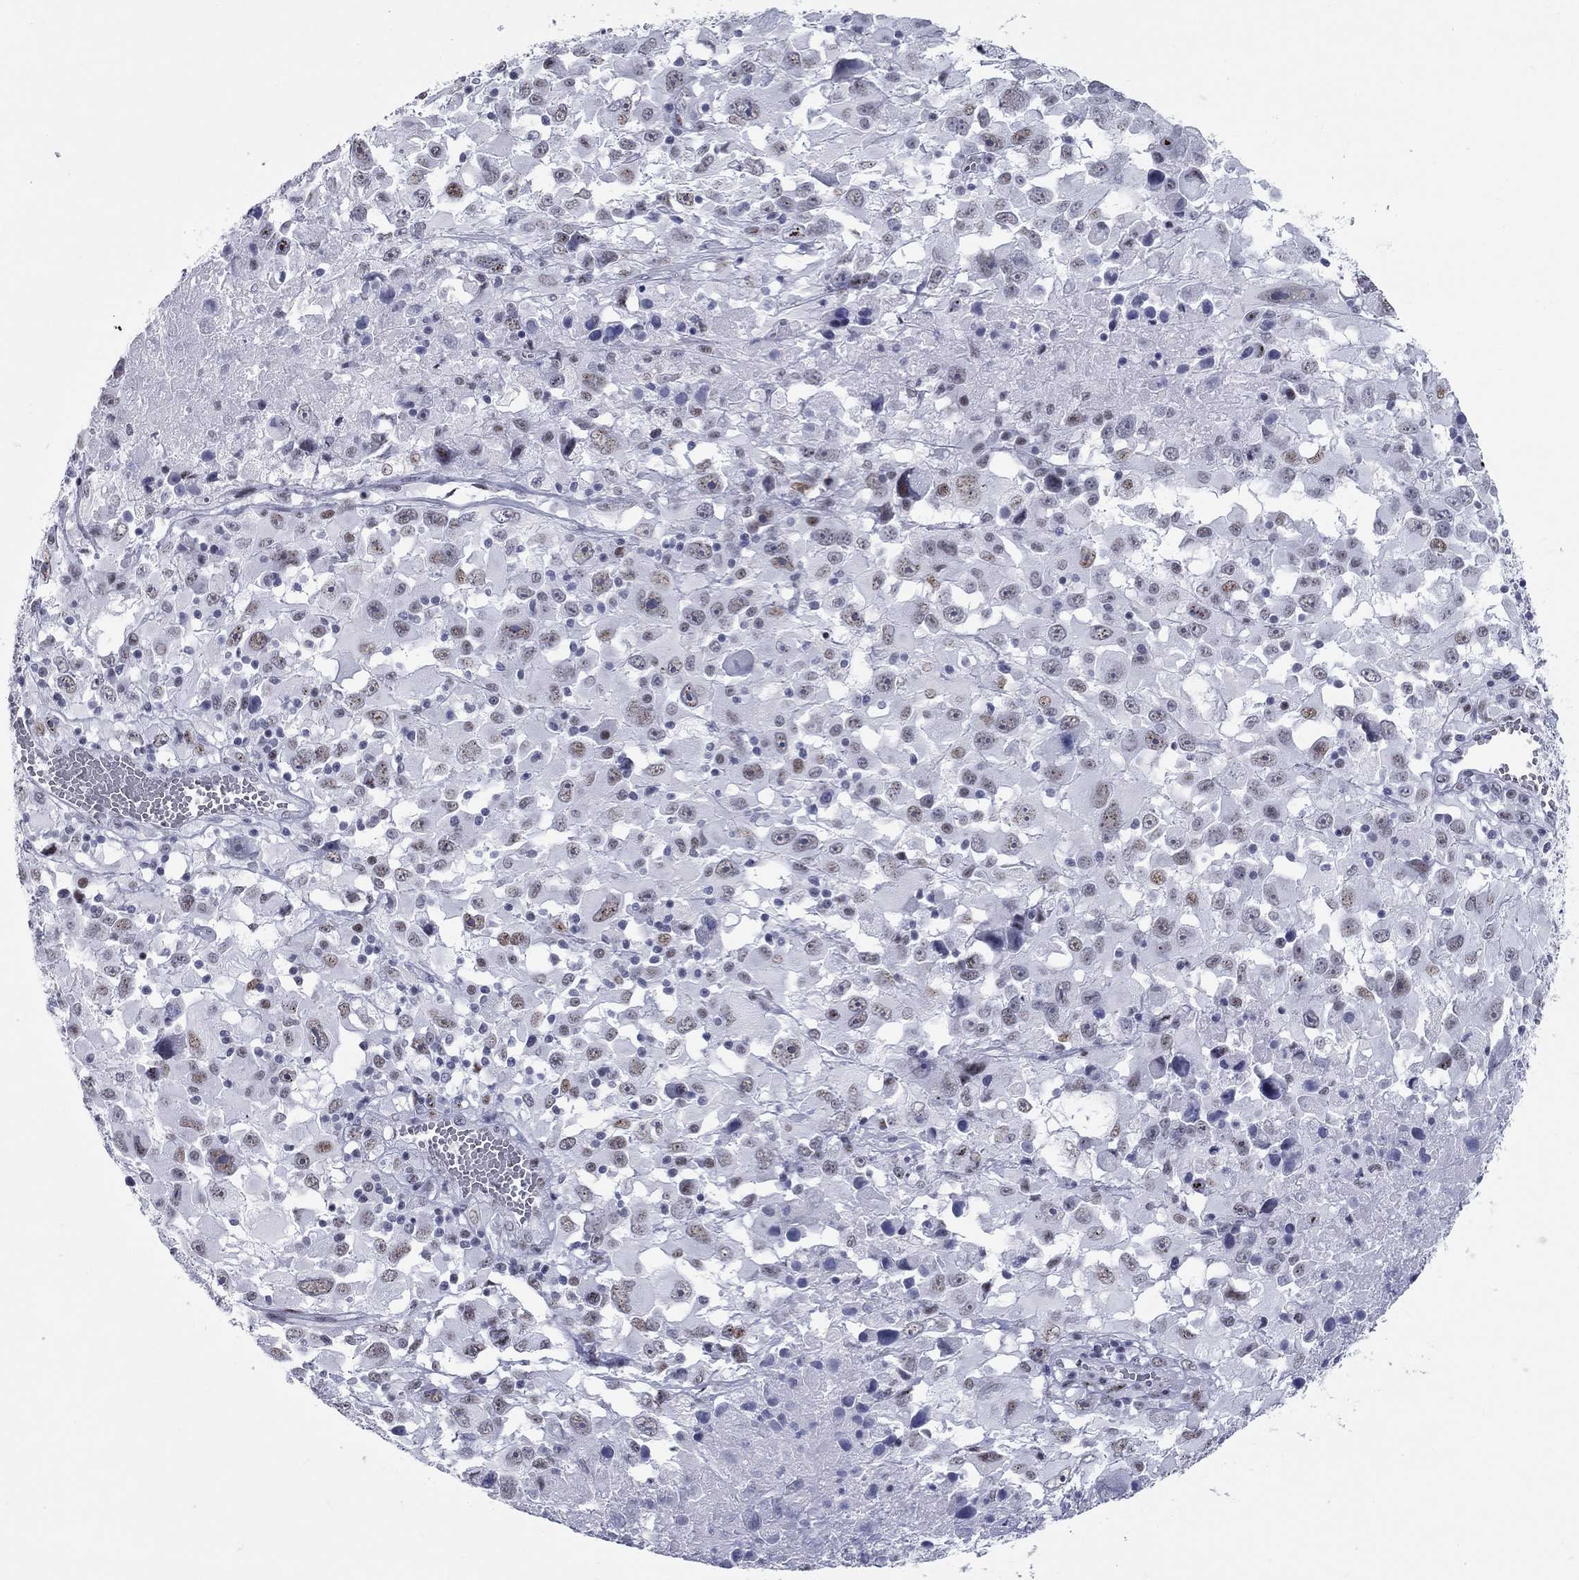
{"staining": {"intensity": "moderate", "quantity": "<25%", "location": "nuclear"}, "tissue": "melanoma", "cell_type": "Tumor cells", "image_type": "cancer", "snomed": [{"axis": "morphology", "description": "Malignant melanoma, Metastatic site"}, {"axis": "topography", "description": "Soft tissue"}], "caption": "Protein expression by immunohistochemistry (IHC) reveals moderate nuclear expression in about <25% of tumor cells in malignant melanoma (metastatic site).", "gene": "ASF1B", "patient": {"sex": "male", "age": 50}}